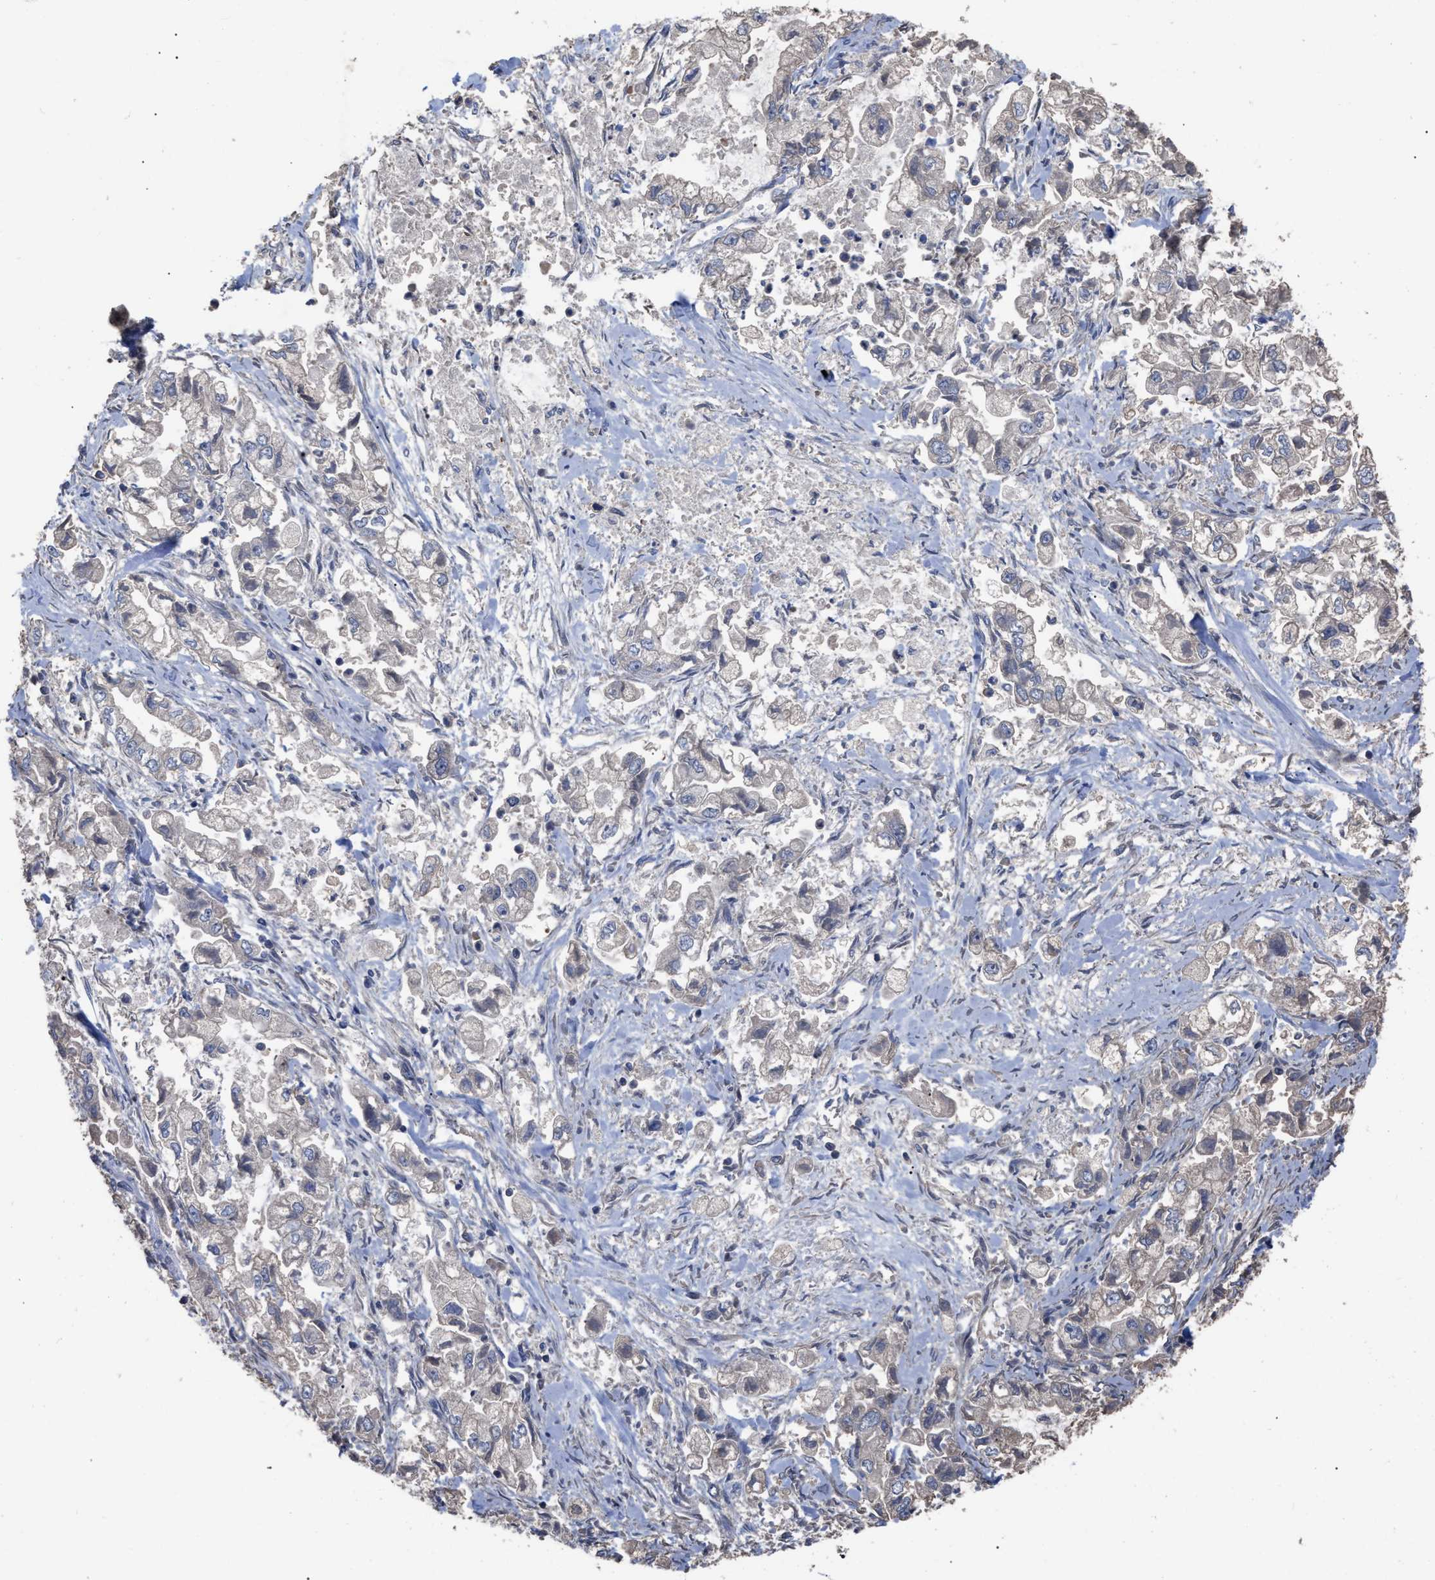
{"staining": {"intensity": "negative", "quantity": "none", "location": "none"}, "tissue": "stomach cancer", "cell_type": "Tumor cells", "image_type": "cancer", "snomed": [{"axis": "morphology", "description": "Normal tissue, NOS"}, {"axis": "morphology", "description": "Adenocarcinoma, NOS"}, {"axis": "topography", "description": "Stomach"}], "caption": "Immunohistochemical staining of human adenocarcinoma (stomach) shows no significant expression in tumor cells. (Immunohistochemistry (ihc), brightfield microscopy, high magnification).", "gene": "BTN2A1", "patient": {"sex": "male", "age": 62}}